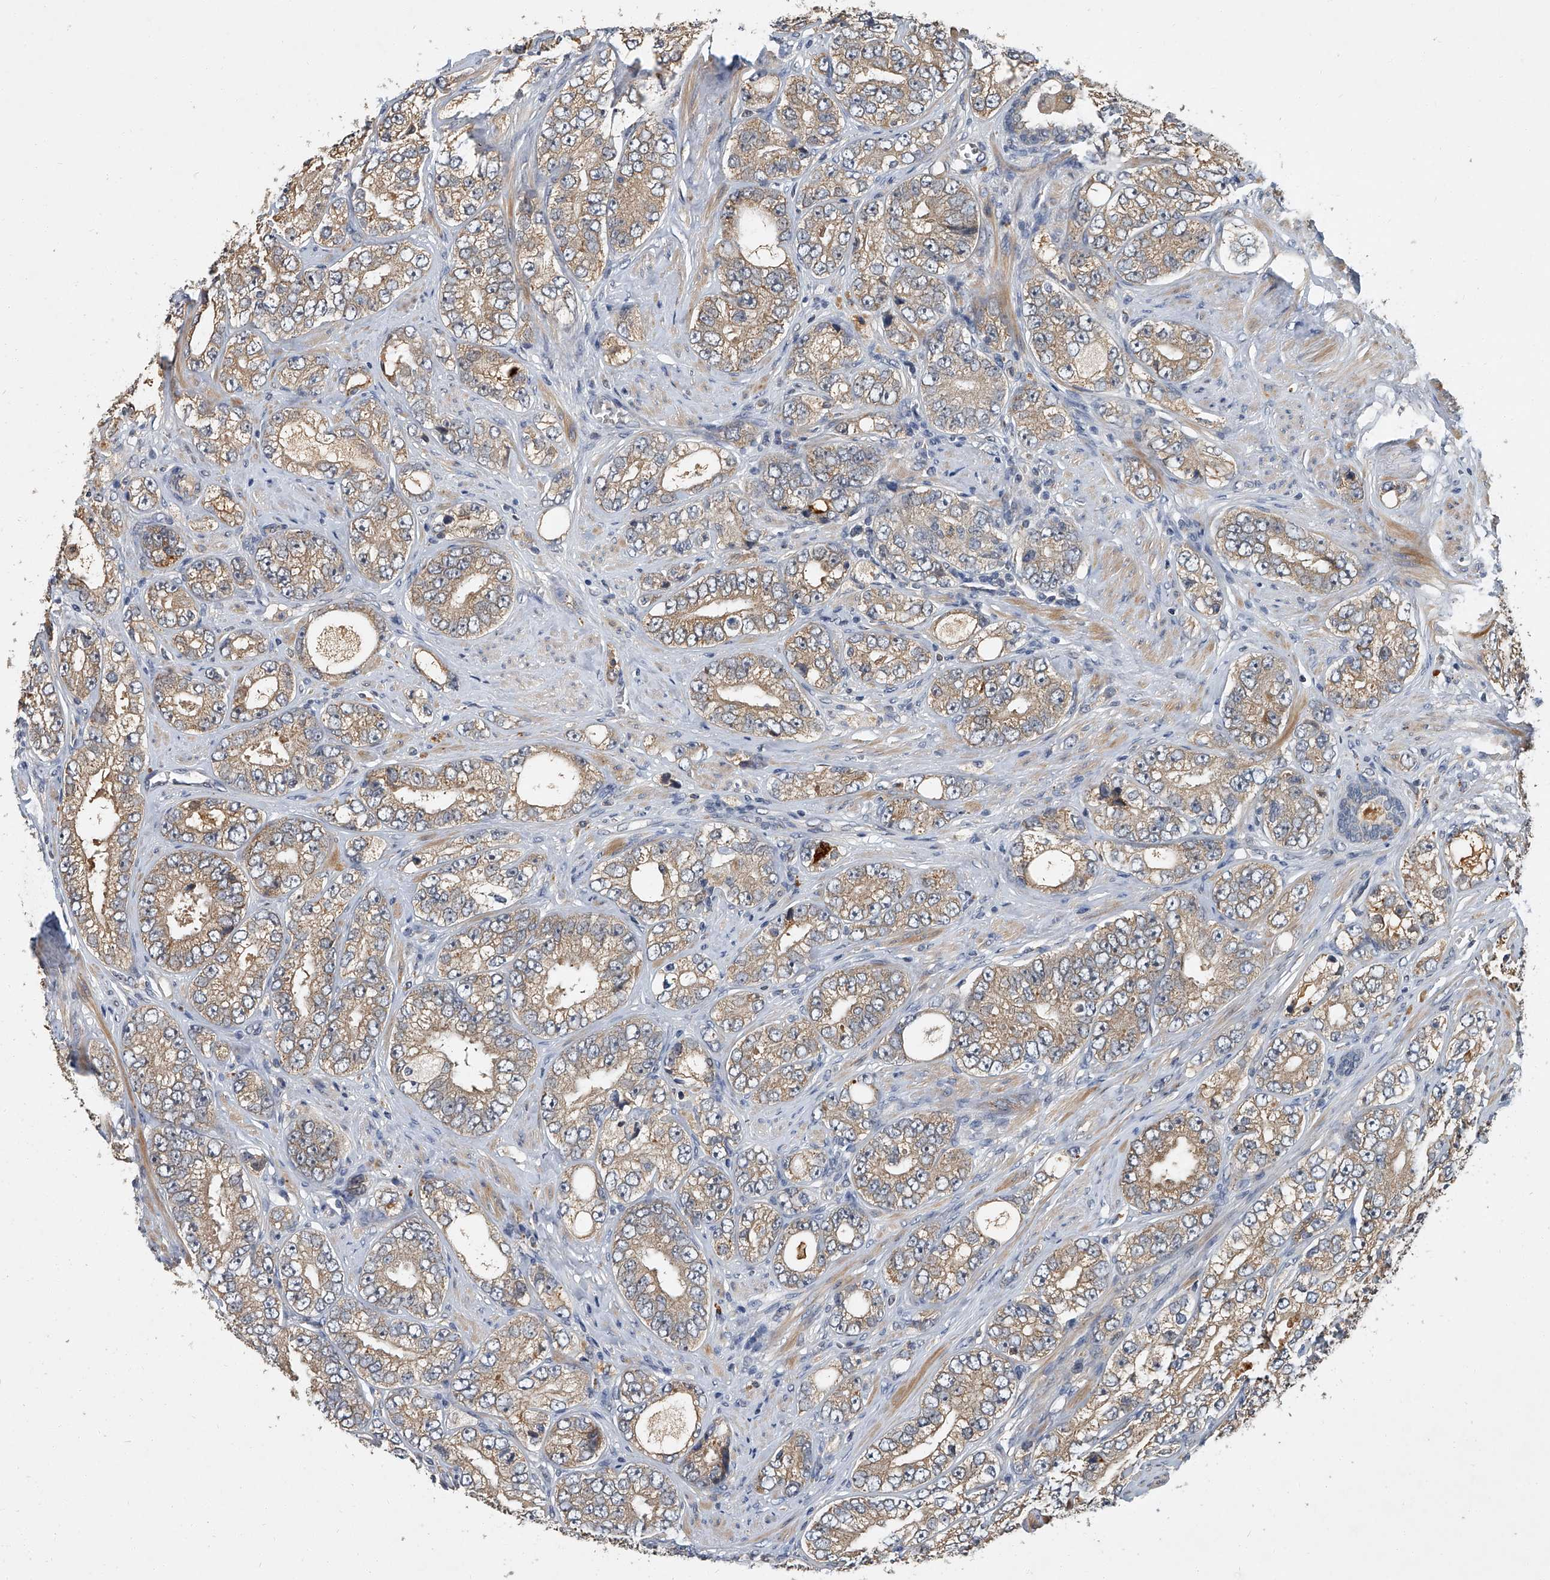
{"staining": {"intensity": "moderate", "quantity": ">75%", "location": "cytoplasmic/membranous"}, "tissue": "prostate cancer", "cell_type": "Tumor cells", "image_type": "cancer", "snomed": [{"axis": "morphology", "description": "Adenocarcinoma, High grade"}, {"axis": "topography", "description": "Prostate"}], "caption": "IHC (DAB) staining of human prostate cancer shows moderate cytoplasmic/membranous protein staining in approximately >75% of tumor cells.", "gene": "JAG2", "patient": {"sex": "male", "age": 56}}